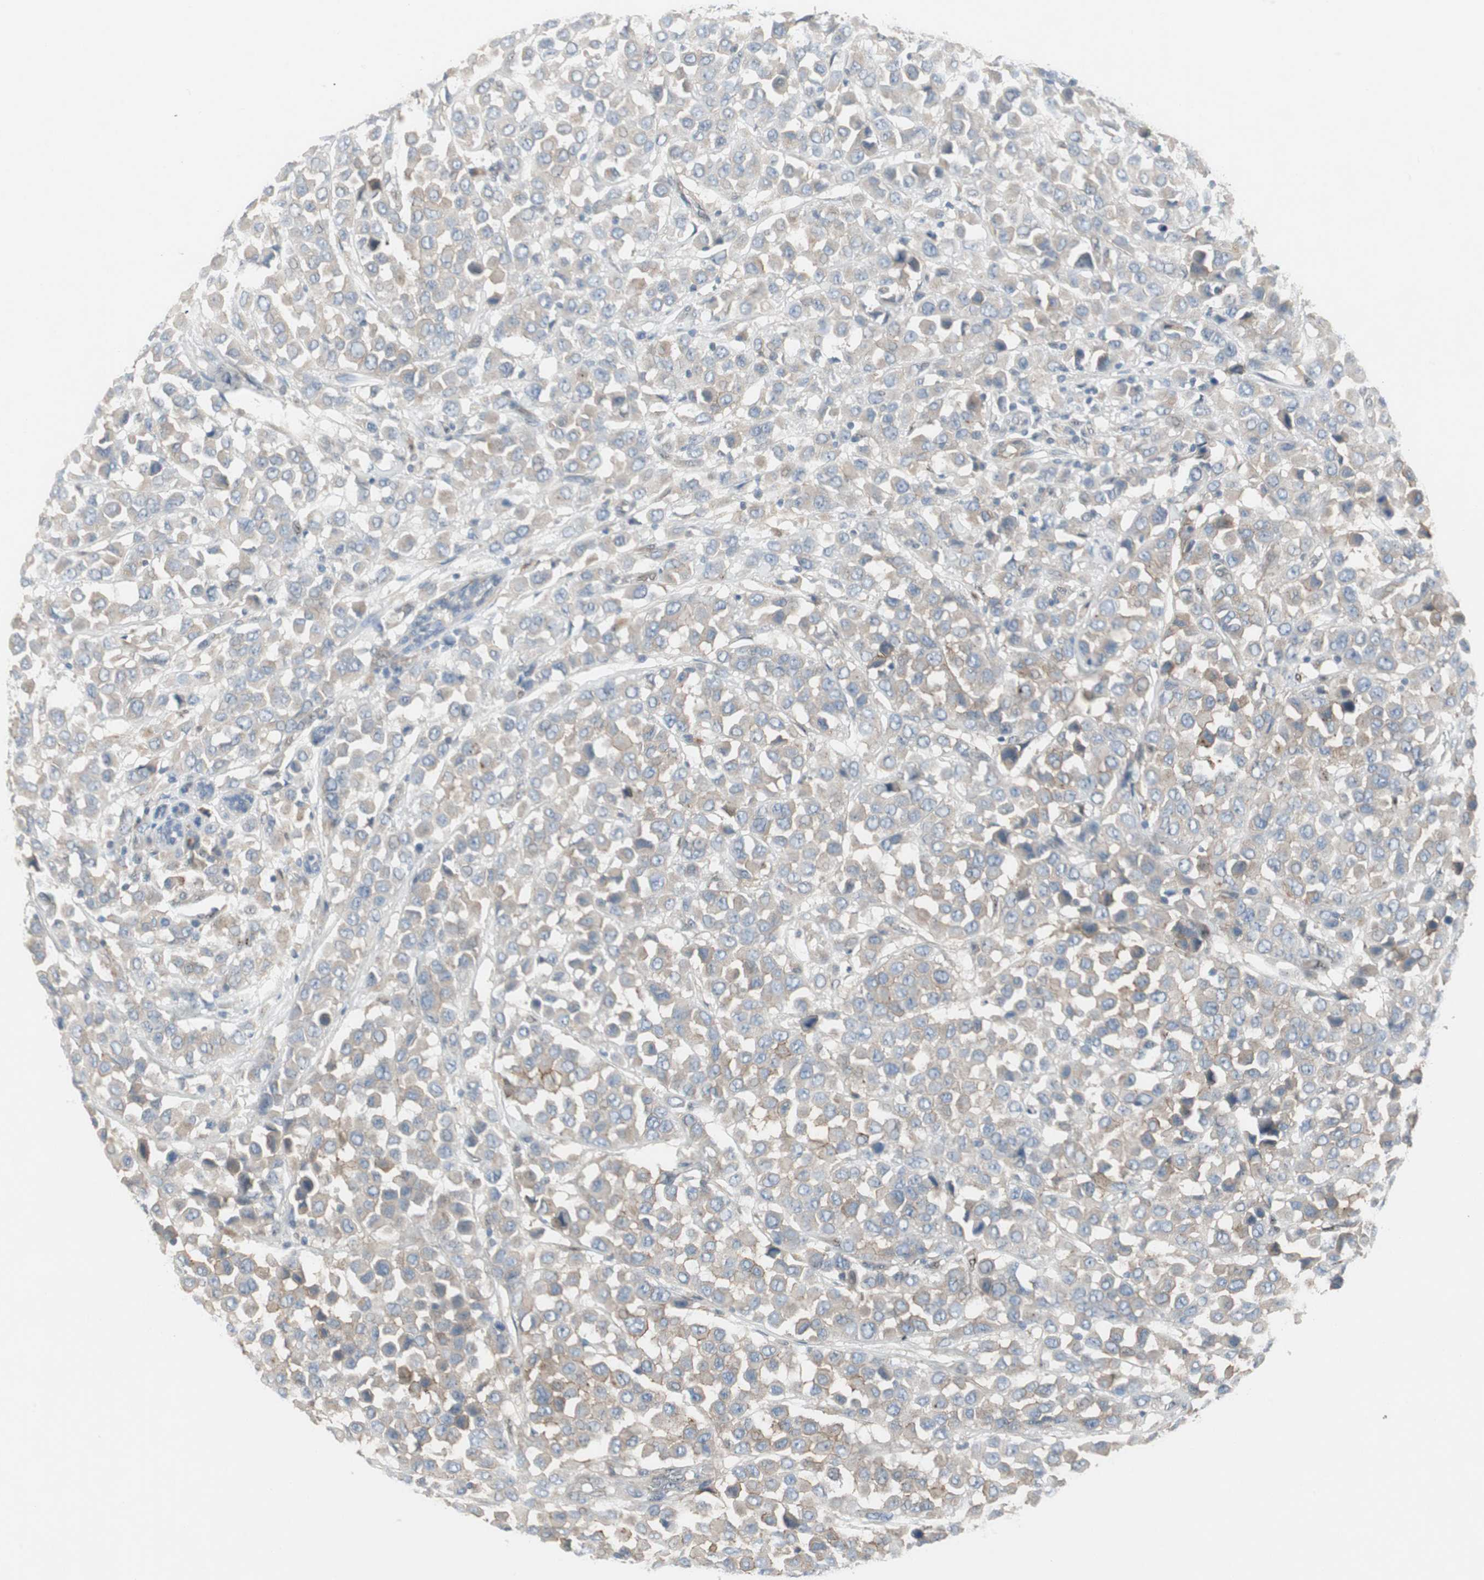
{"staining": {"intensity": "weak", "quantity": "25%-75%", "location": "cytoplasmic/membranous"}, "tissue": "breast cancer", "cell_type": "Tumor cells", "image_type": "cancer", "snomed": [{"axis": "morphology", "description": "Duct carcinoma"}, {"axis": "topography", "description": "Breast"}], "caption": "About 25%-75% of tumor cells in human invasive ductal carcinoma (breast) reveal weak cytoplasmic/membranous protein positivity as visualized by brown immunohistochemical staining.", "gene": "CAND2", "patient": {"sex": "female", "age": 61}}